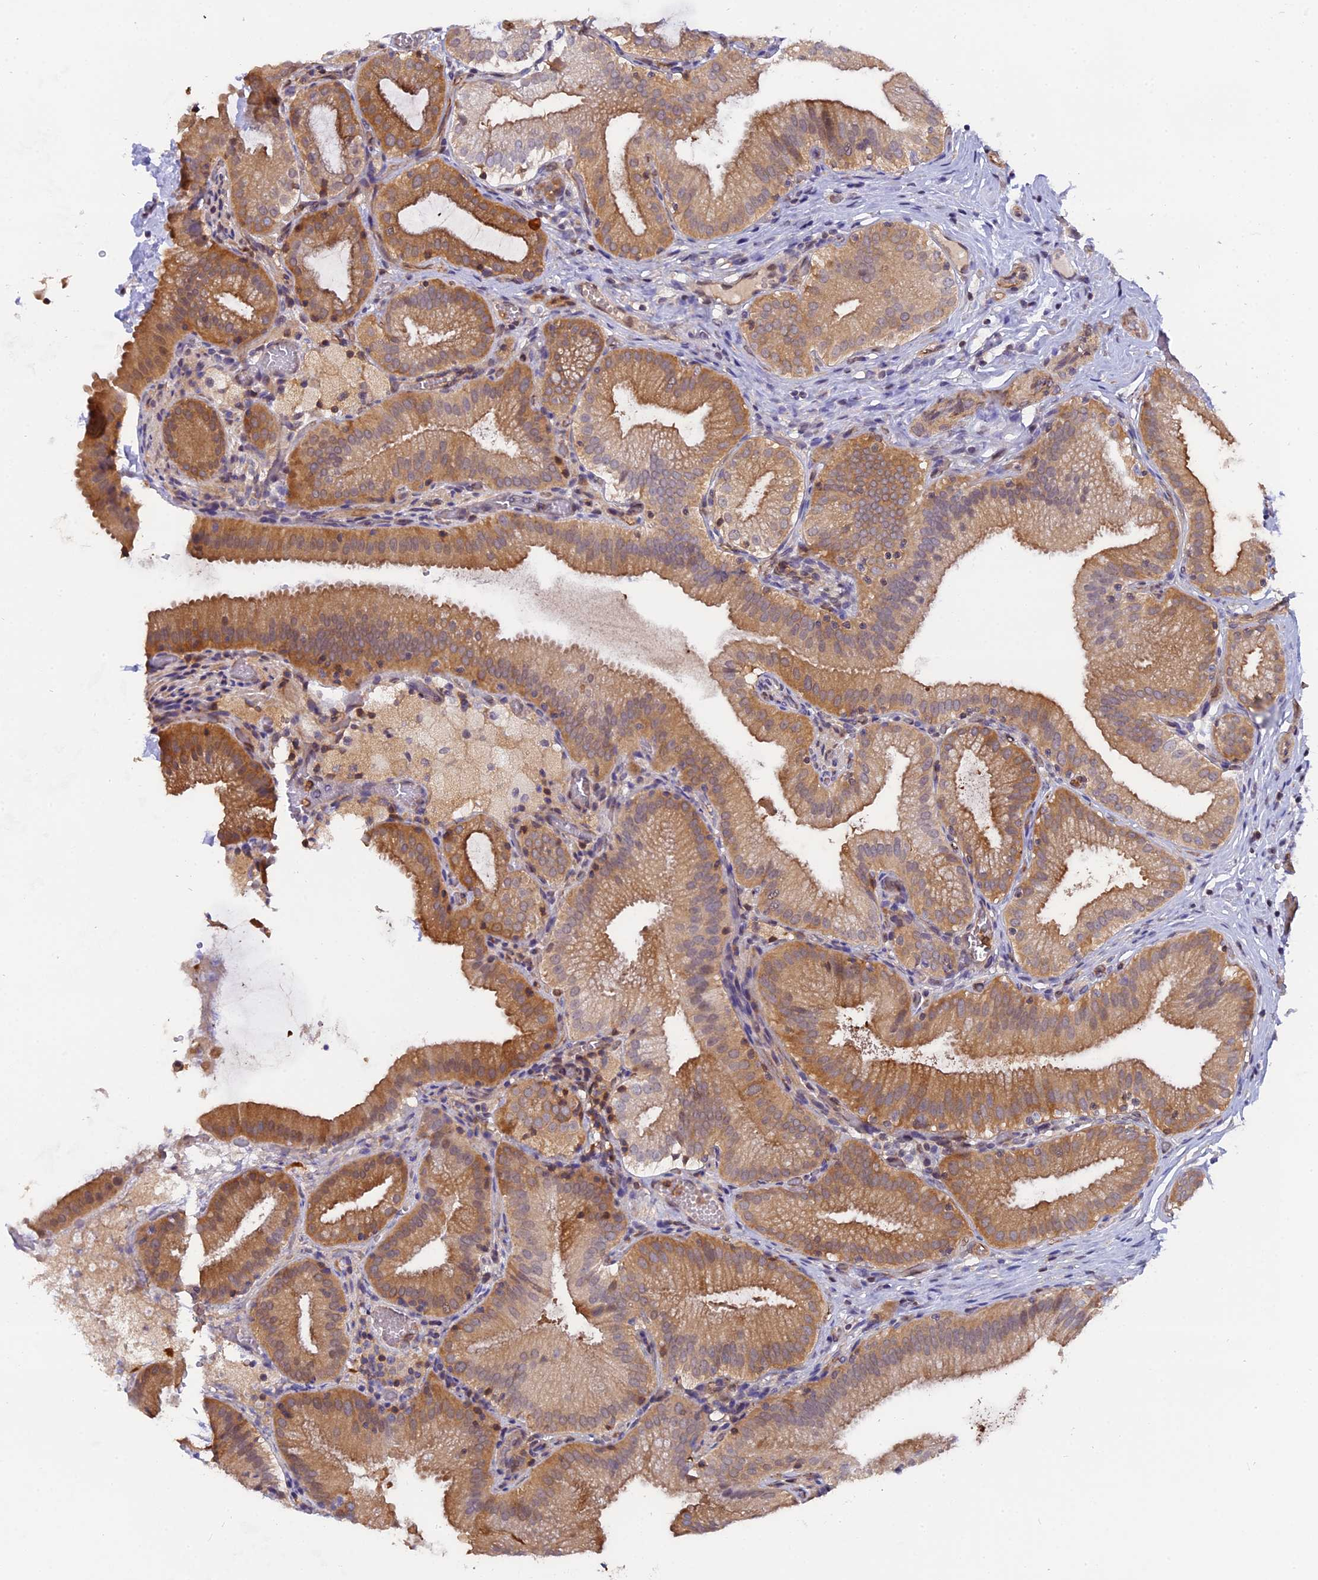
{"staining": {"intensity": "moderate", "quantity": ">75%", "location": "cytoplasmic/membranous"}, "tissue": "gallbladder", "cell_type": "Glandular cells", "image_type": "normal", "snomed": [{"axis": "morphology", "description": "Normal tissue, NOS"}, {"axis": "topography", "description": "Gallbladder"}], "caption": "Human gallbladder stained for a protein (brown) demonstrates moderate cytoplasmic/membranous positive staining in approximately >75% of glandular cells.", "gene": "FAM118B", "patient": {"sex": "male", "age": 54}}